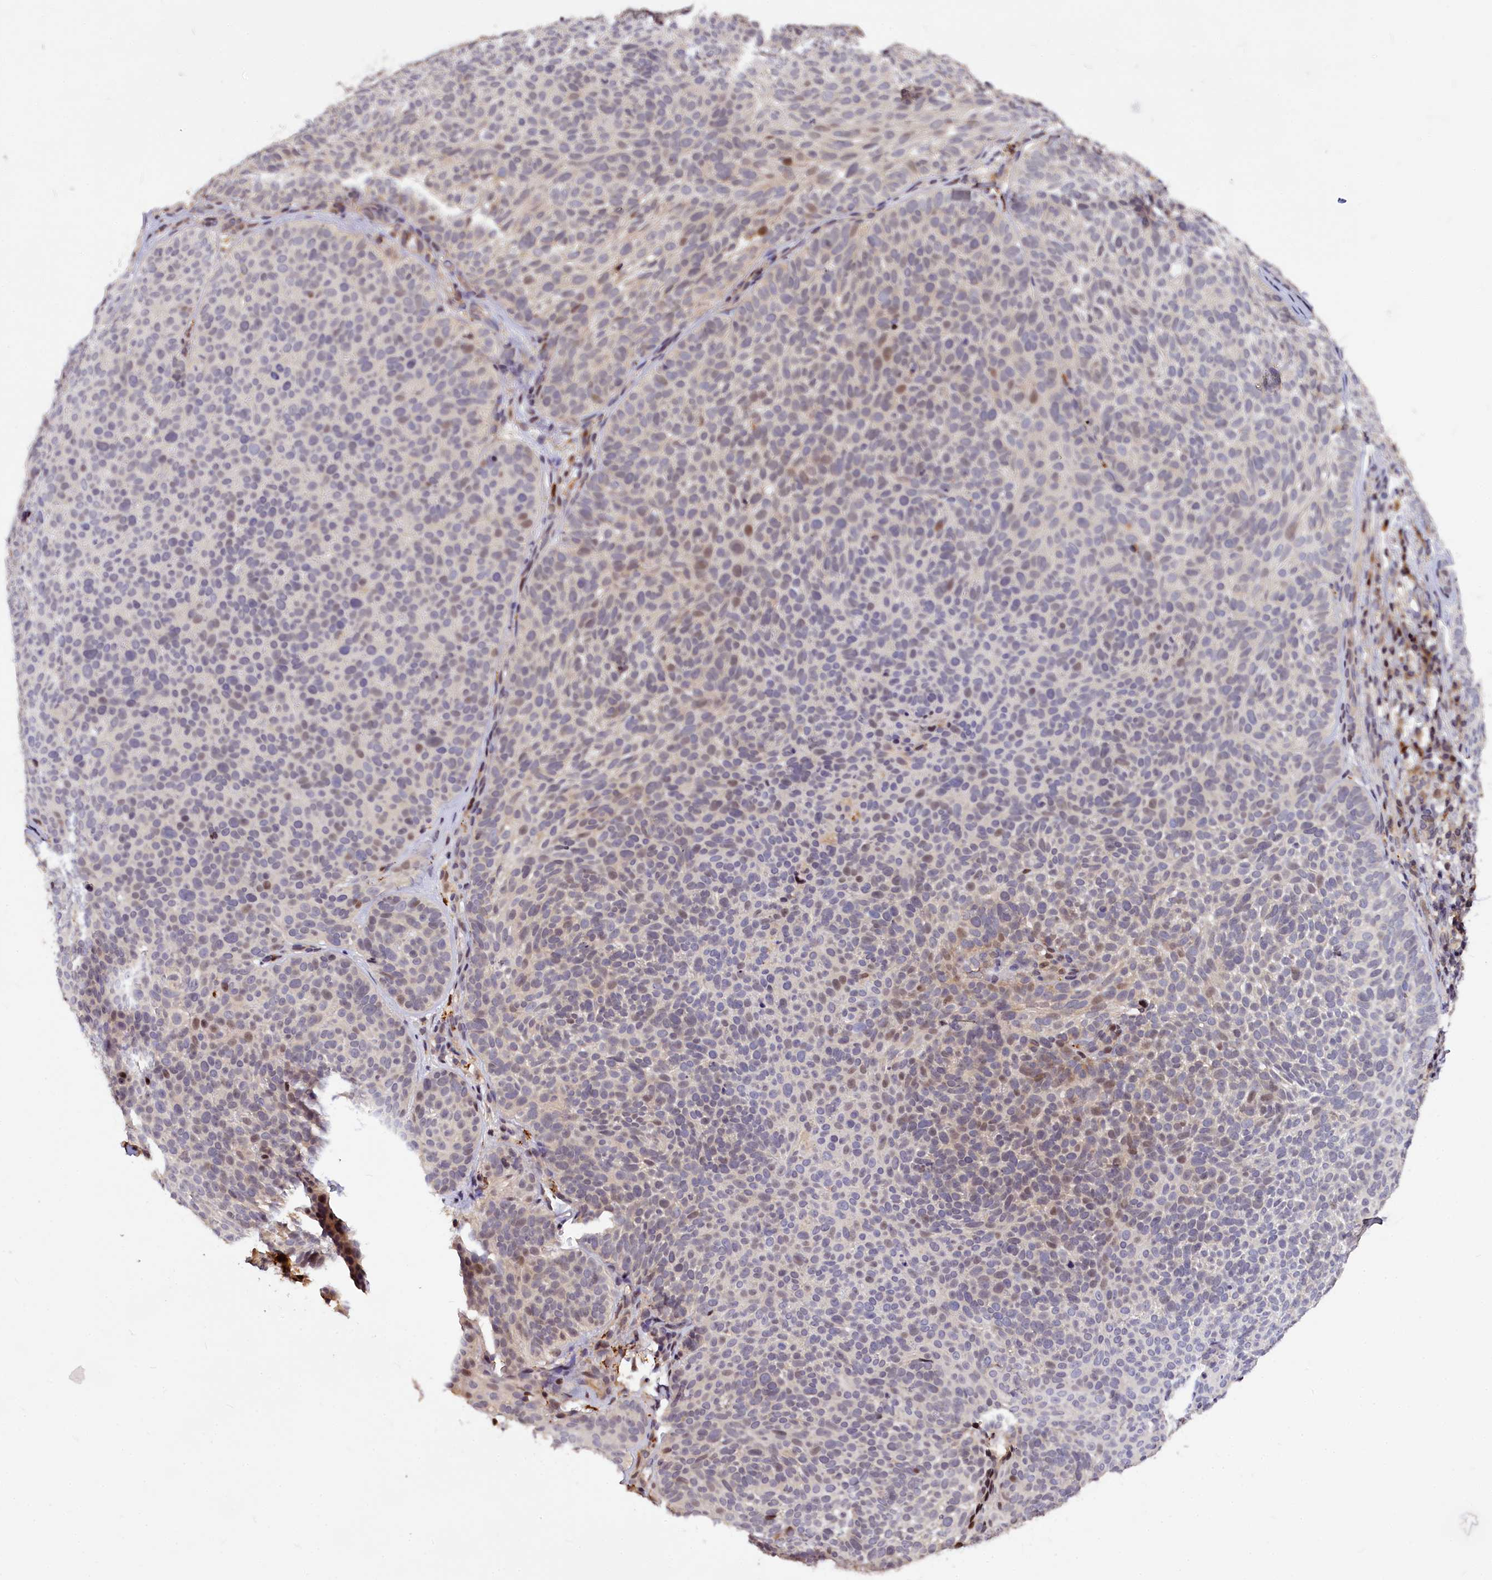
{"staining": {"intensity": "weak", "quantity": "<25%", "location": "nuclear"}, "tissue": "skin cancer", "cell_type": "Tumor cells", "image_type": "cancer", "snomed": [{"axis": "morphology", "description": "Basal cell carcinoma"}, {"axis": "topography", "description": "Skin"}], "caption": "This is a micrograph of immunohistochemistry (IHC) staining of basal cell carcinoma (skin), which shows no expression in tumor cells.", "gene": "ATG101", "patient": {"sex": "male", "age": 85}}